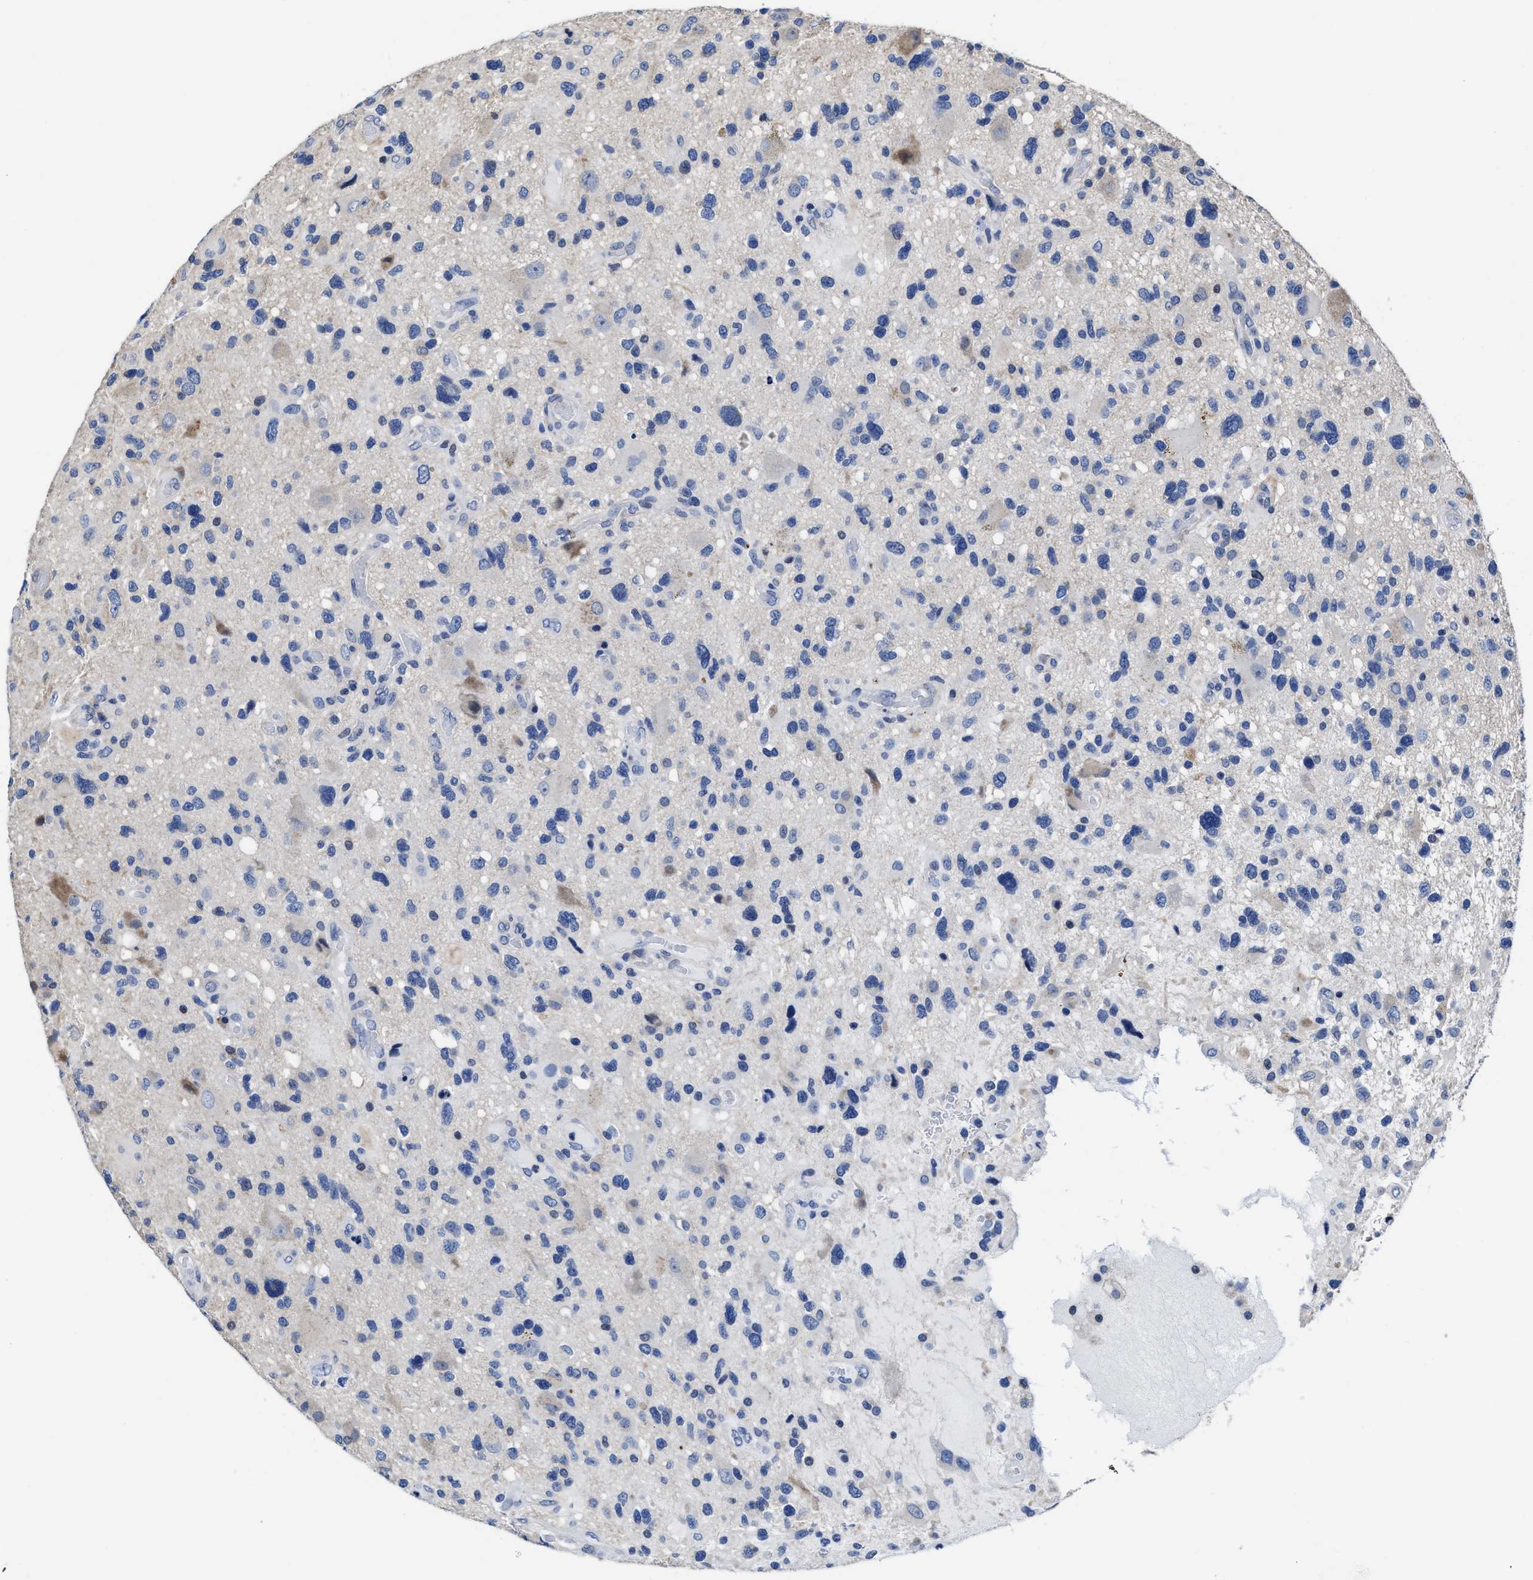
{"staining": {"intensity": "negative", "quantity": "none", "location": "none"}, "tissue": "glioma", "cell_type": "Tumor cells", "image_type": "cancer", "snomed": [{"axis": "morphology", "description": "Glioma, malignant, High grade"}, {"axis": "topography", "description": "Brain"}], "caption": "Micrograph shows no protein expression in tumor cells of glioma tissue.", "gene": "HOOK1", "patient": {"sex": "male", "age": 33}}